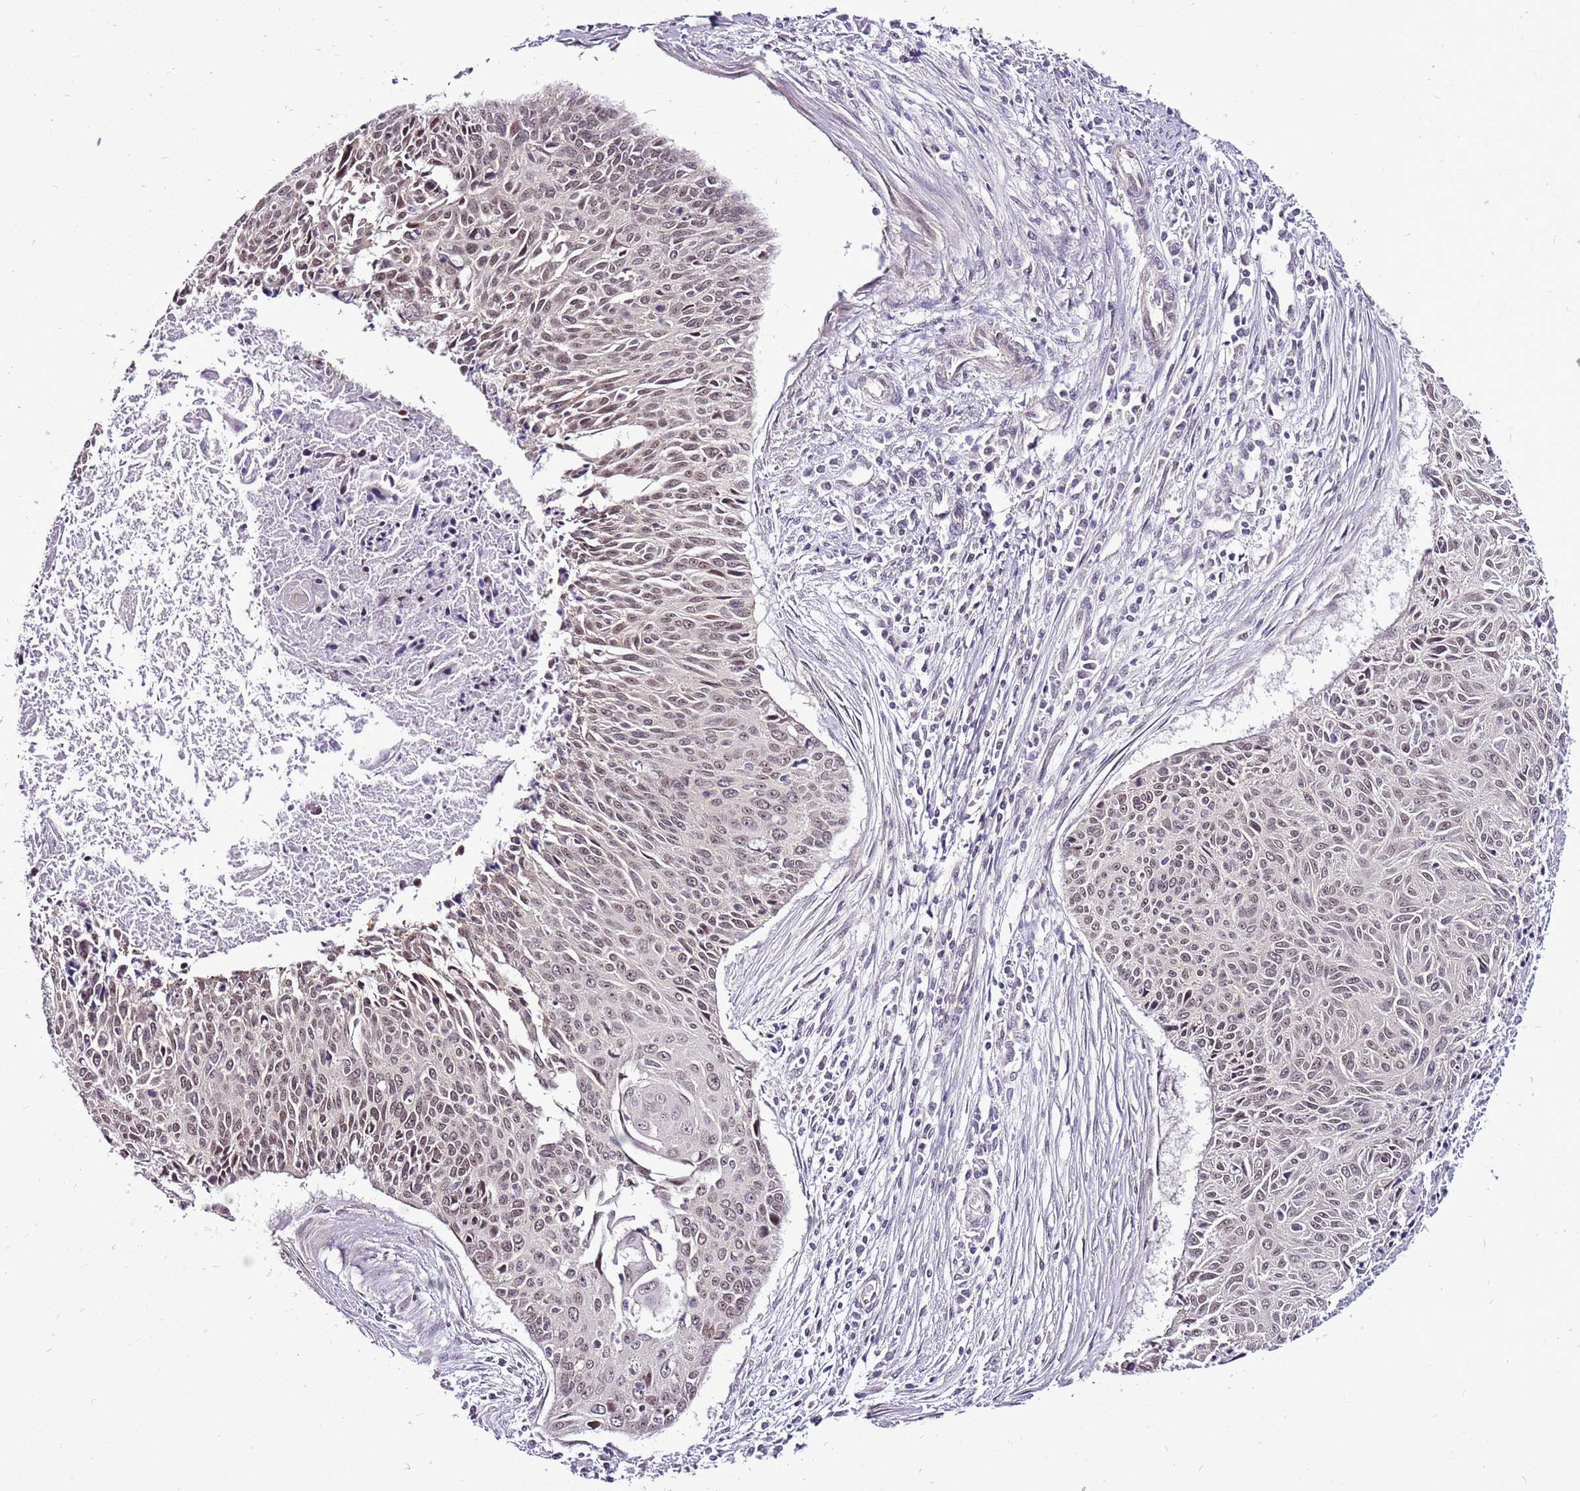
{"staining": {"intensity": "moderate", "quantity": "25%-75%", "location": "nuclear"}, "tissue": "cervical cancer", "cell_type": "Tumor cells", "image_type": "cancer", "snomed": [{"axis": "morphology", "description": "Squamous cell carcinoma, NOS"}, {"axis": "topography", "description": "Cervix"}], "caption": "DAB (3,3'-diaminobenzidine) immunohistochemical staining of human squamous cell carcinoma (cervical) shows moderate nuclear protein expression in approximately 25%-75% of tumor cells.", "gene": "CCDC166", "patient": {"sex": "female", "age": 55}}